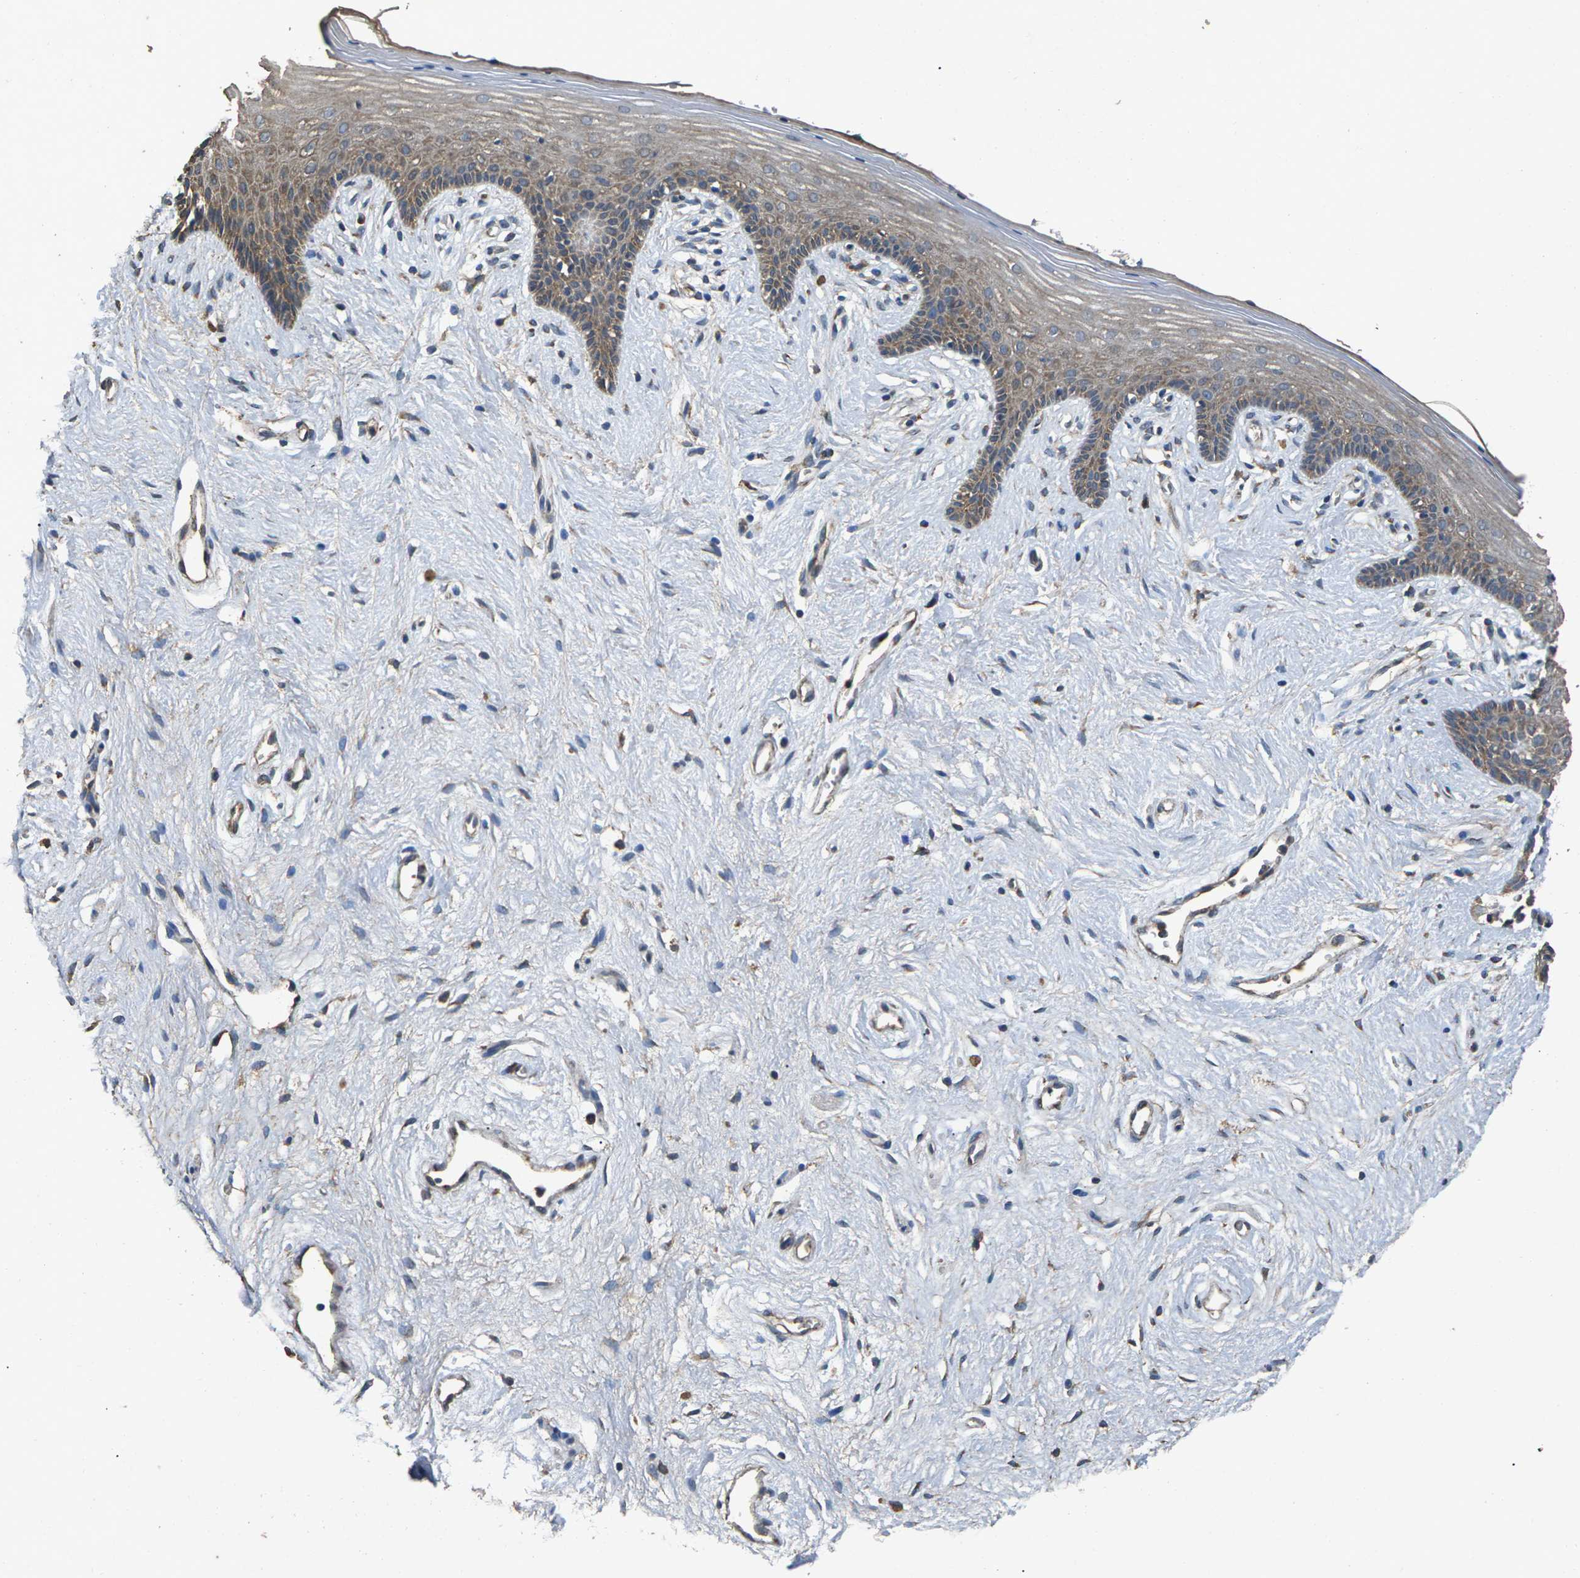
{"staining": {"intensity": "weak", "quantity": "25%-75%", "location": "cytoplasmic/membranous"}, "tissue": "vagina", "cell_type": "Squamous epithelial cells", "image_type": "normal", "snomed": [{"axis": "morphology", "description": "Normal tissue, NOS"}, {"axis": "topography", "description": "Vagina"}], "caption": "Immunohistochemistry (IHC) of unremarkable human vagina shows low levels of weak cytoplasmic/membranous positivity in approximately 25%-75% of squamous epithelial cells.", "gene": "B4GAT1", "patient": {"sex": "female", "age": 44}}